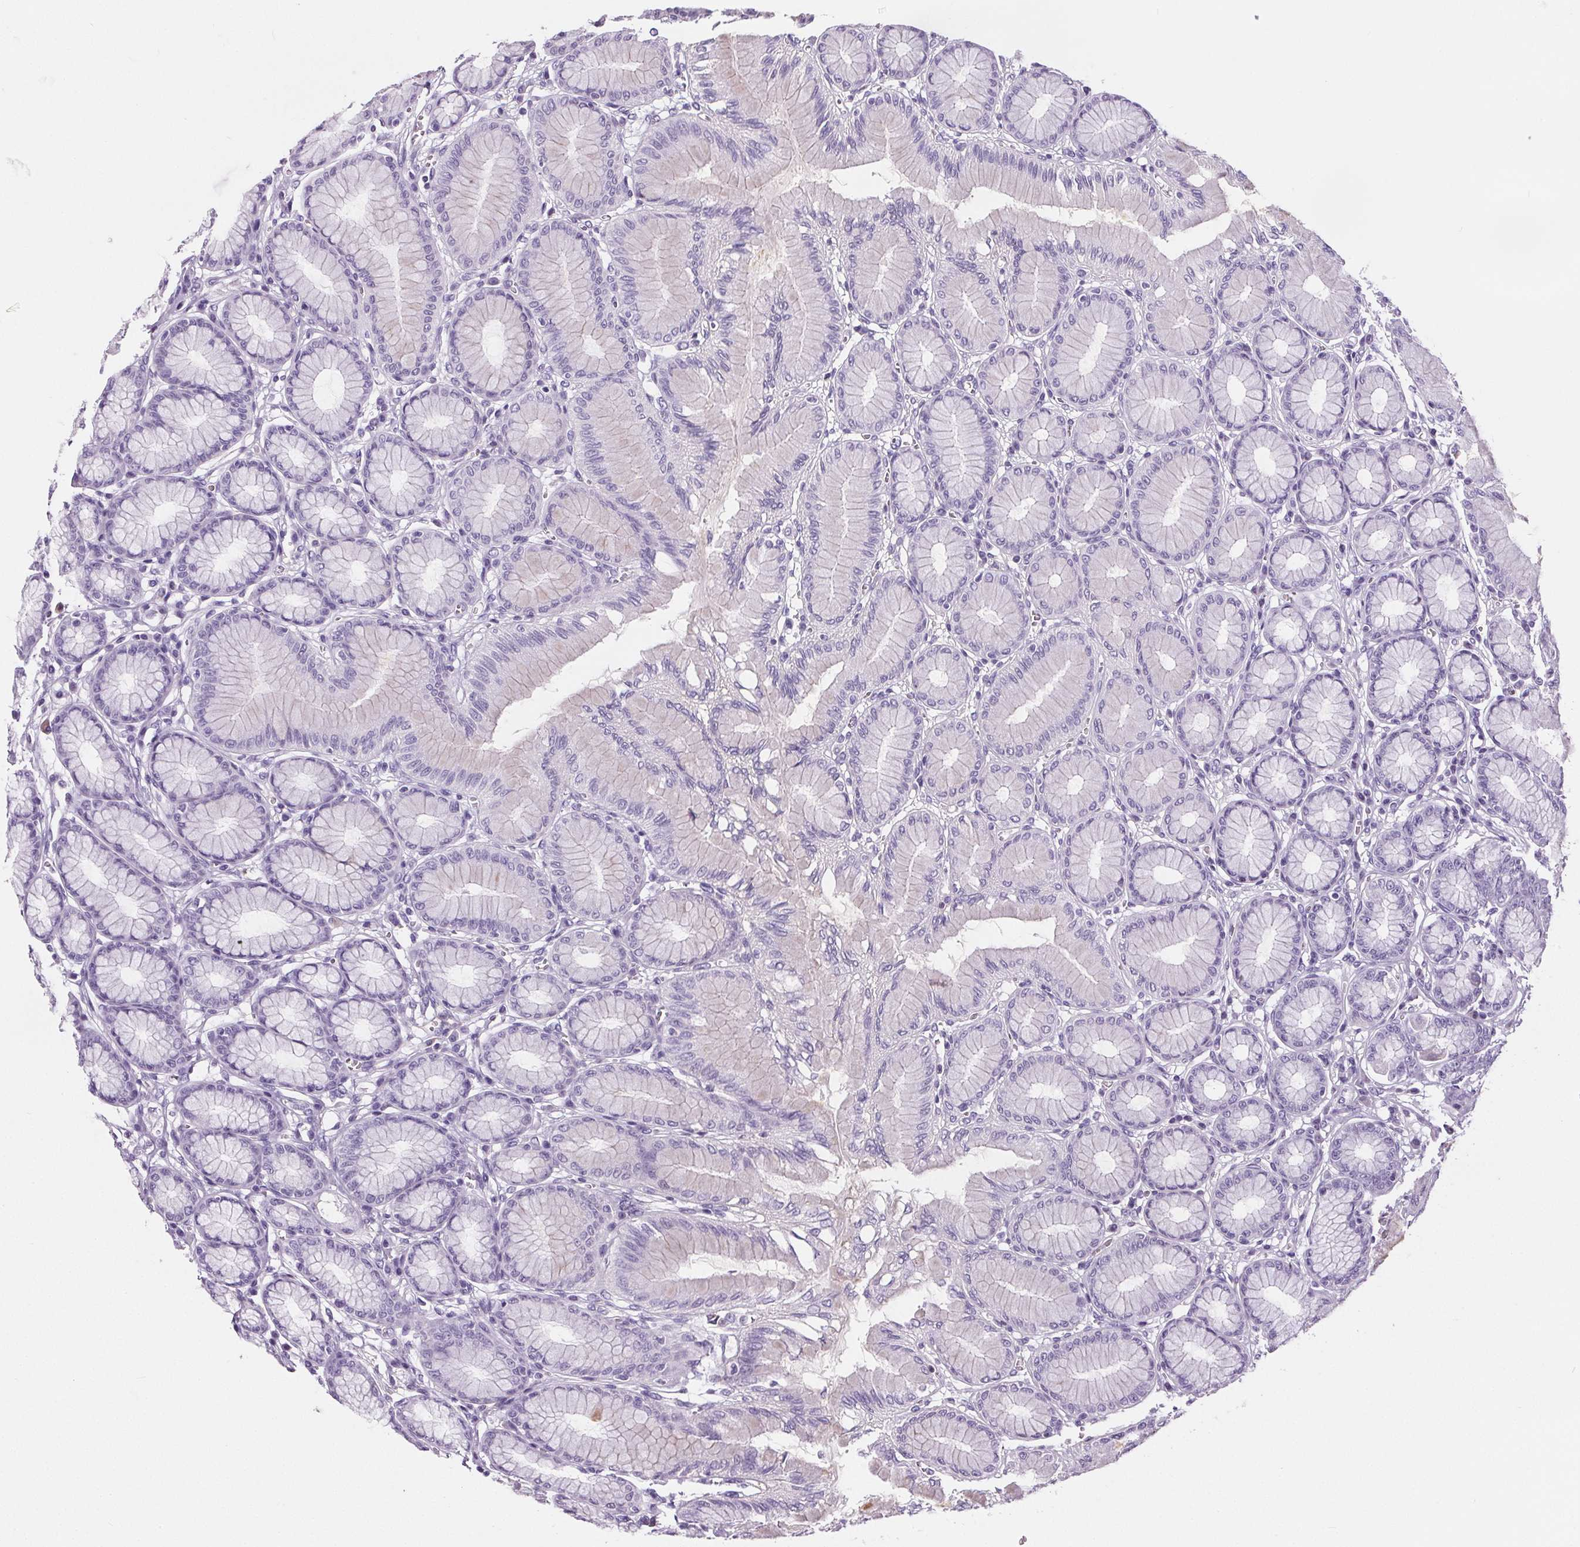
{"staining": {"intensity": "negative", "quantity": "none", "location": "none"}, "tissue": "stomach", "cell_type": "Glandular cells", "image_type": "normal", "snomed": [{"axis": "morphology", "description": "Normal tissue, NOS"}, {"axis": "topography", "description": "Stomach"}, {"axis": "topography", "description": "Stomach, lower"}], "caption": "IHC micrograph of normal stomach: stomach stained with DAB exhibits no significant protein expression in glandular cells. (DAB immunohistochemistry visualized using brightfield microscopy, high magnification).", "gene": "CD5L", "patient": {"sex": "male", "age": 76}}